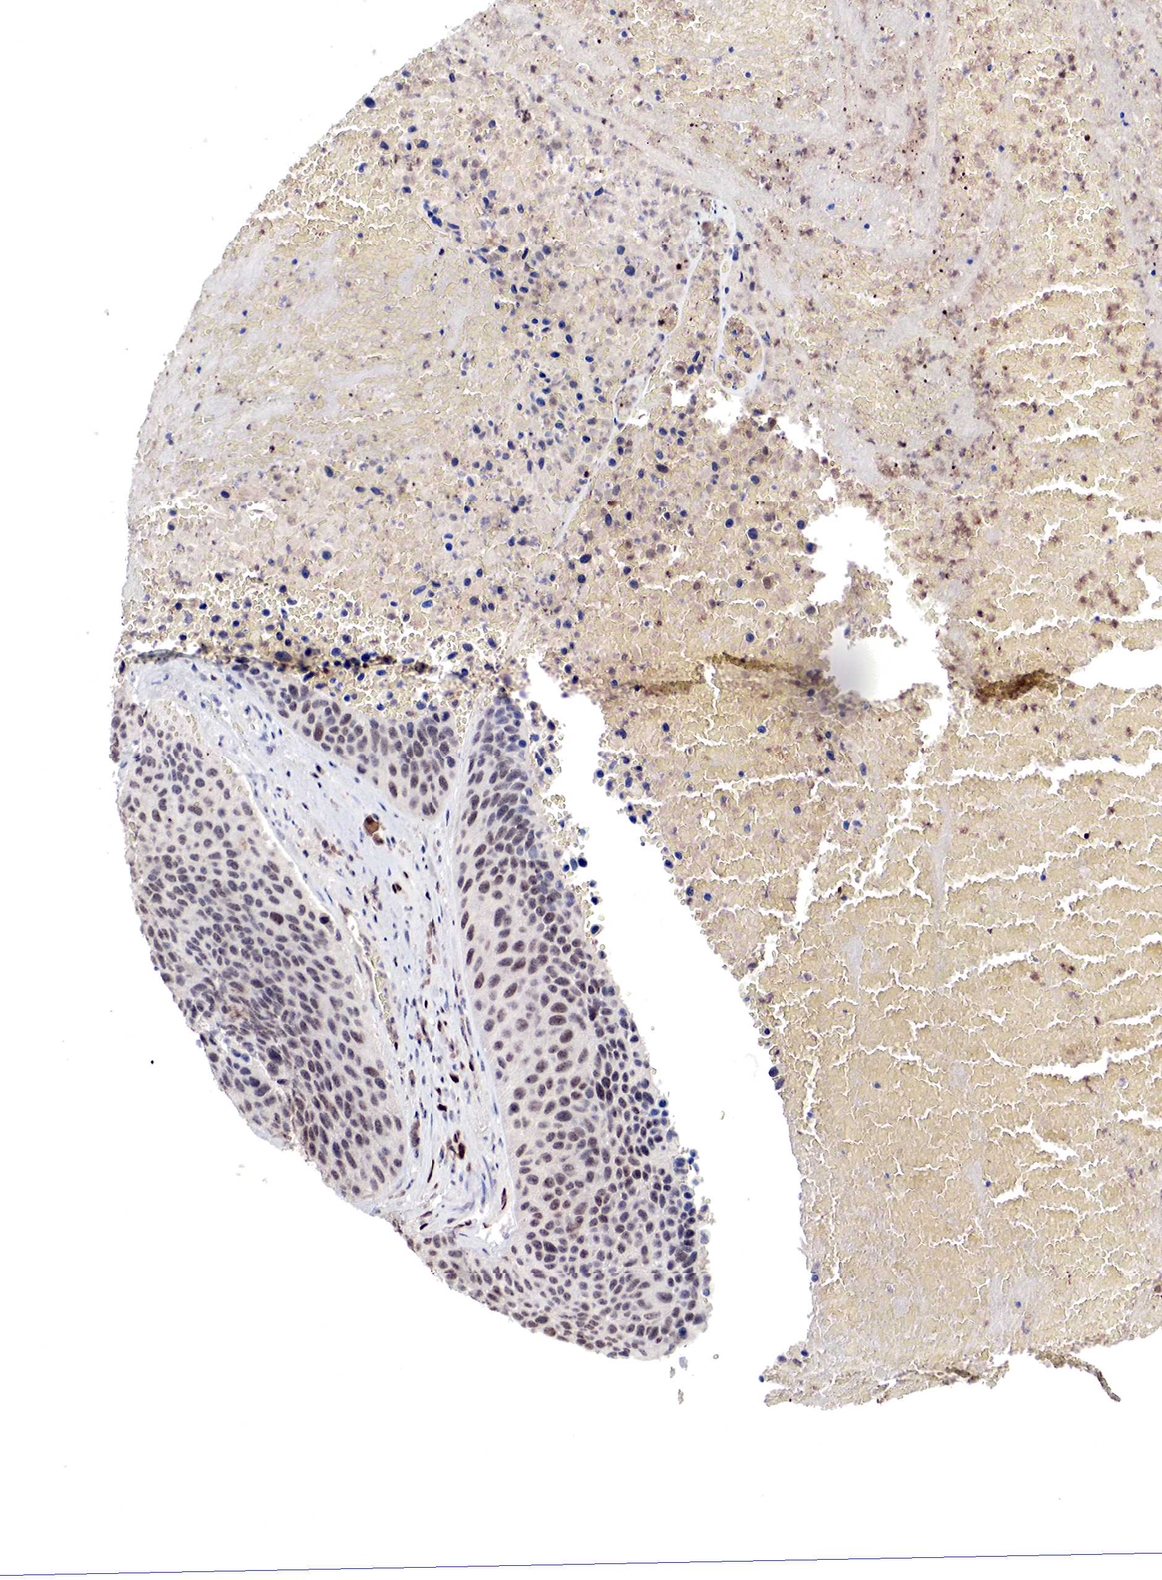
{"staining": {"intensity": "negative", "quantity": "none", "location": "none"}, "tissue": "urothelial cancer", "cell_type": "Tumor cells", "image_type": "cancer", "snomed": [{"axis": "morphology", "description": "Urothelial carcinoma, High grade"}, {"axis": "topography", "description": "Urinary bladder"}], "caption": "The immunohistochemistry micrograph has no significant staining in tumor cells of urothelial cancer tissue.", "gene": "DACH2", "patient": {"sex": "male", "age": 66}}